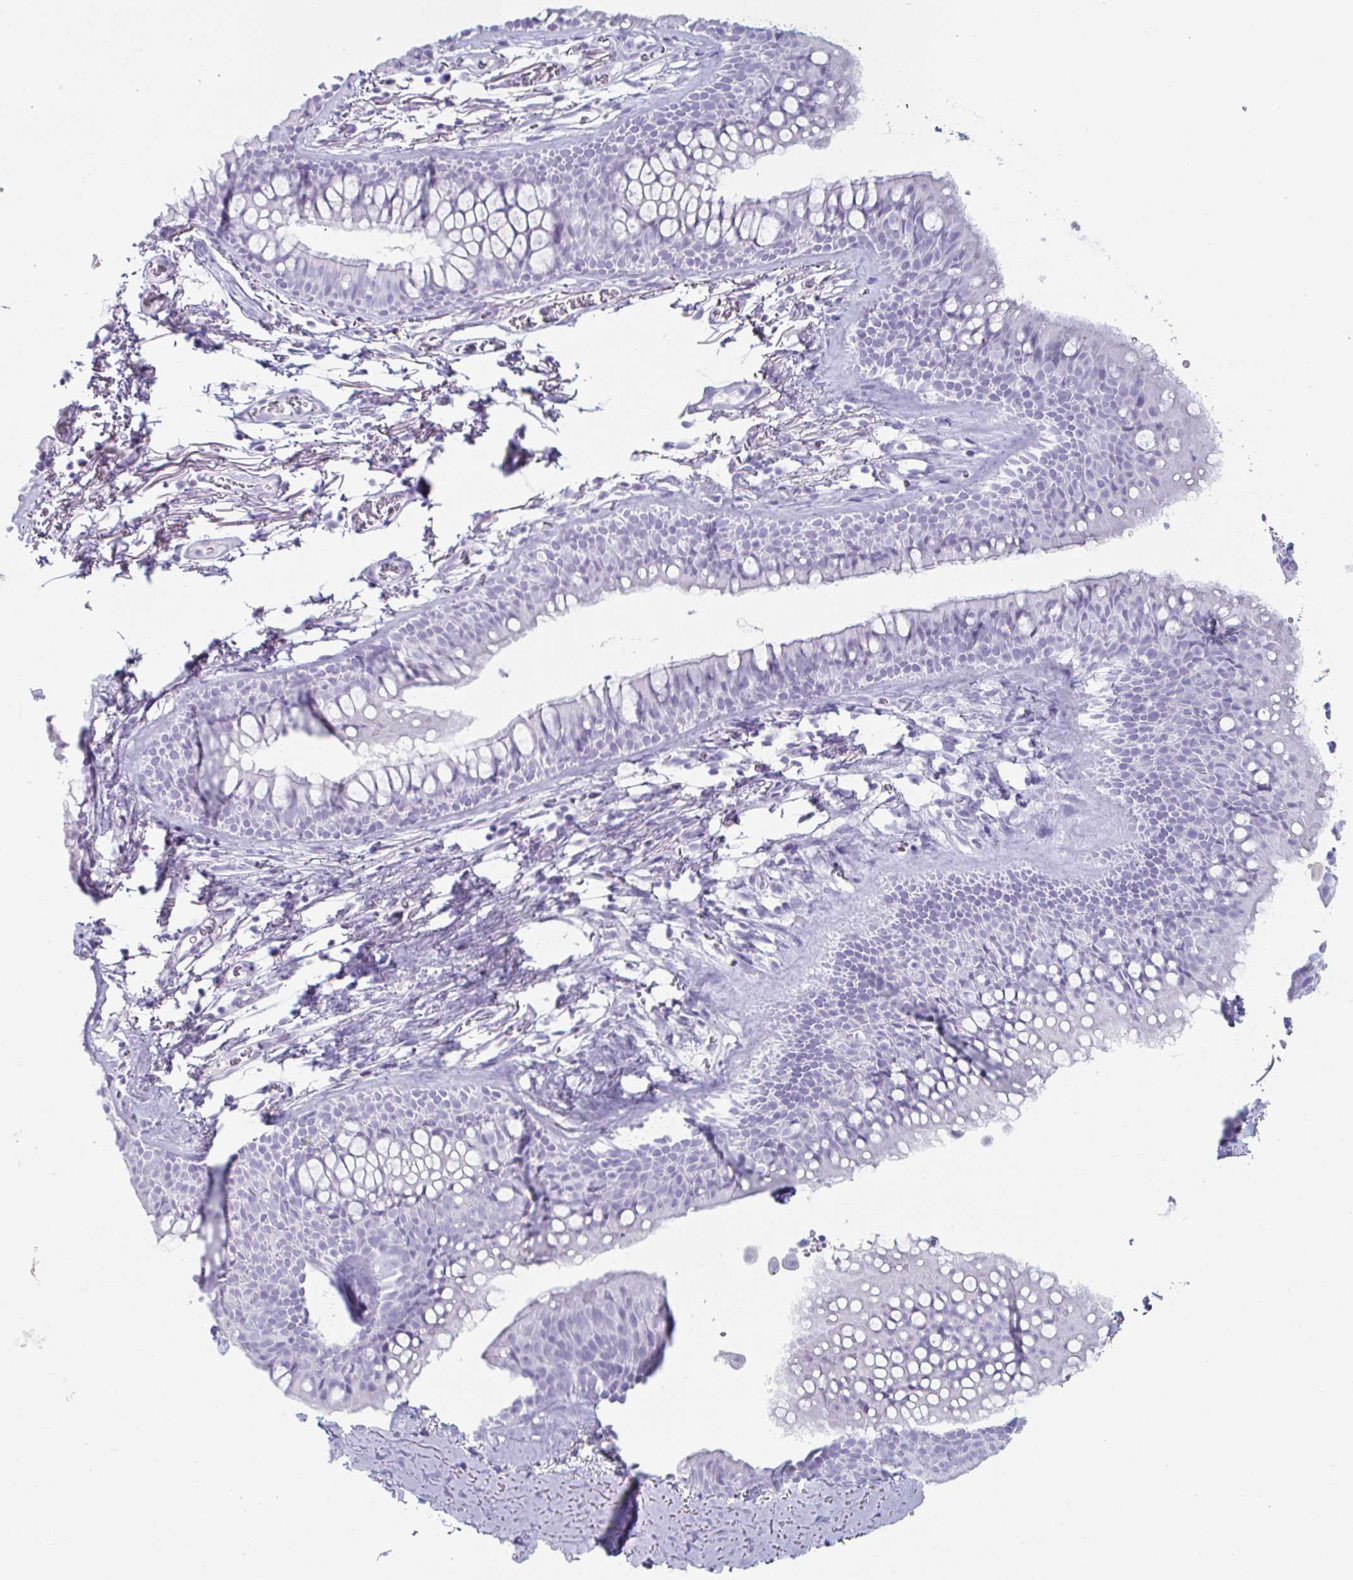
{"staining": {"intensity": "negative", "quantity": "none", "location": "none"}, "tissue": "bronchus", "cell_type": "Respiratory epithelial cells", "image_type": "normal", "snomed": [{"axis": "morphology", "description": "Normal tissue, NOS"}, {"axis": "topography", "description": "Cartilage tissue"}, {"axis": "topography", "description": "Bronchus"}], "caption": "Protein analysis of normal bronchus displays no significant staining in respiratory epithelial cells. (DAB IHC with hematoxylin counter stain).", "gene": "CREG2", "patient": {"sex": "female", "age": 79}}